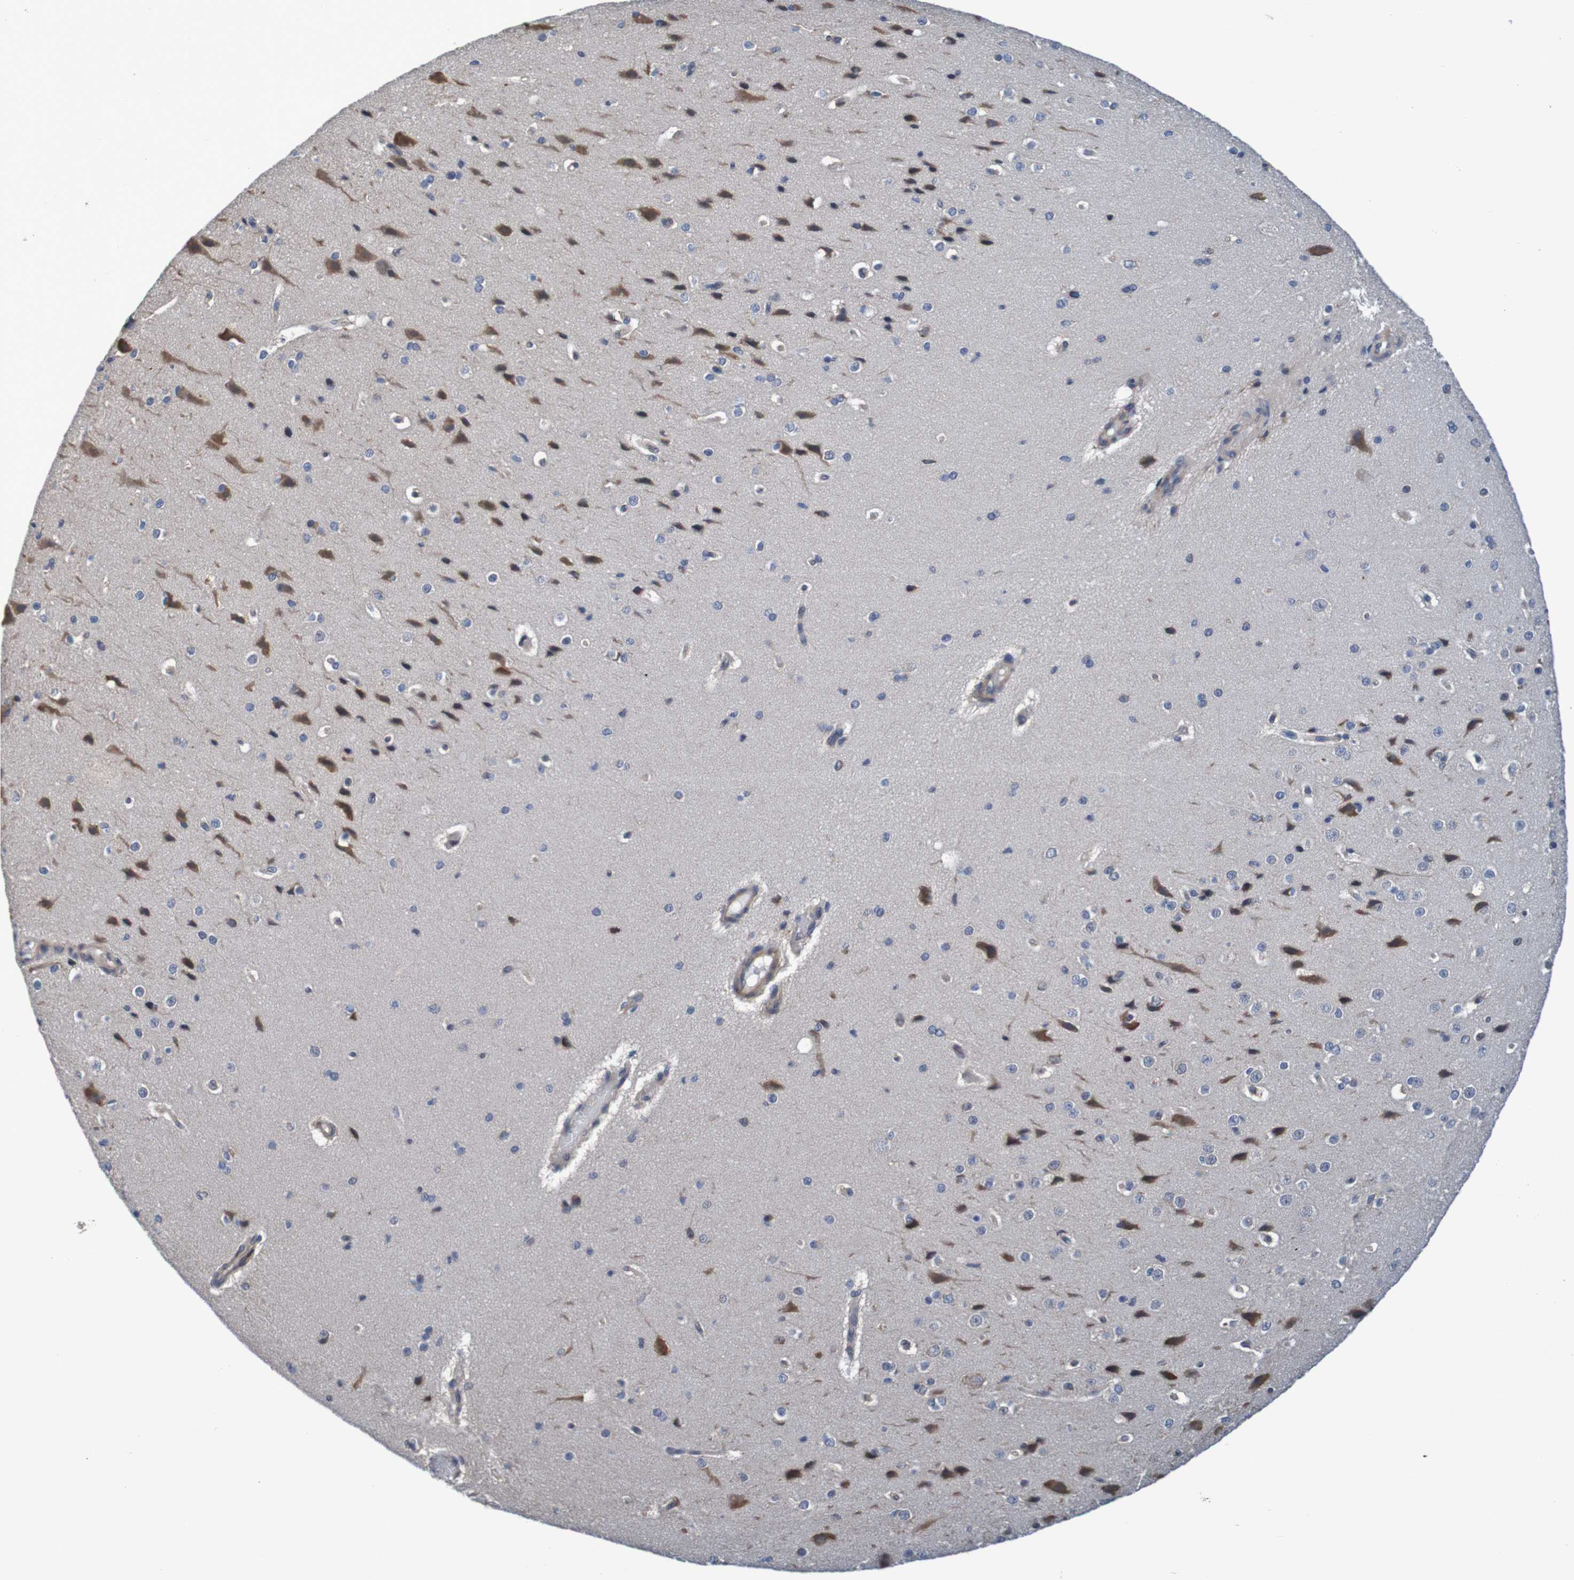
{"staining": {"intensity": "negative", "quantity": "none", "location": "none"}, "tissue": "cerebral cortex", "cell_type": "Endothelial cells", "image_type": "normal", "snomed": [{"axis": "morphology", "description": "Normal tissue, NOS"}, {"axis": "morphology", "description": "Developmental malformation"}, {"axis": "topography", "description": "Cerebral cortex"}], "caption": "The immunohistochemistry (IHC) micrograph has no significant positivity in endothelial cells of cerebral cortex.", "gene": "CLDN18", "patient": {"sex": "female", "age": 30}}